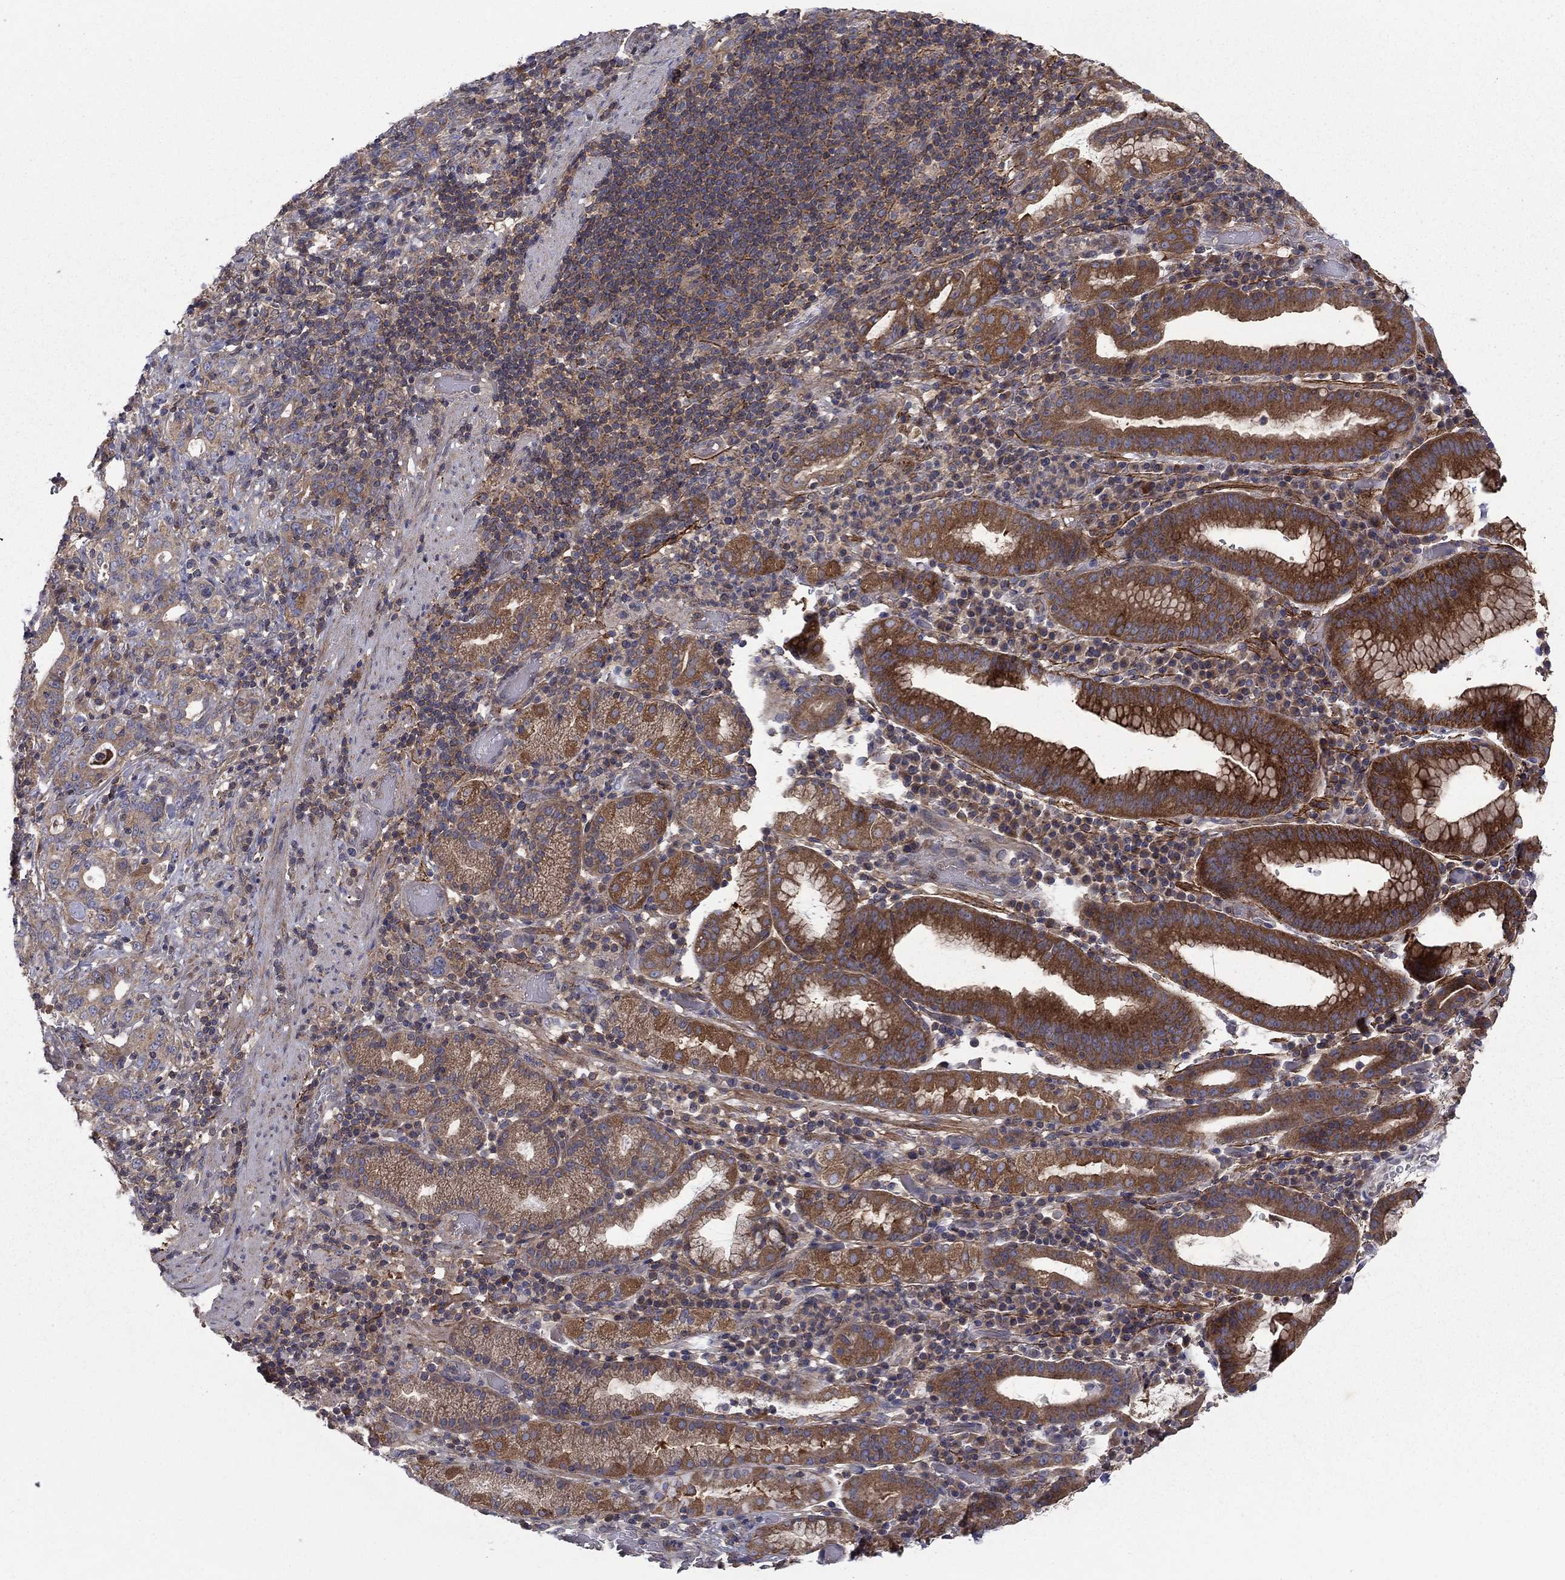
{"staining": {"intensity": "strong", "quantity": "25%-75%", "location": "cytoplasmic/membranous"}, "tissue": "stomach cancer", "cell_type": "Tumor cells", "image_type": "cancer", "snomed": [{"axis": "morphology", "description": "Adenocarcinoma, NOS"}, {"axis": "topography", "description": "Stomach"}], "caption": "Tumor cells show high levels of strong cytoplasmic/membranous staining in approximately 25%-75% of cells in adenocarcinoma (stomach).", "gene": "RNF123", "patient": {"sex": "male", "age": 79}}